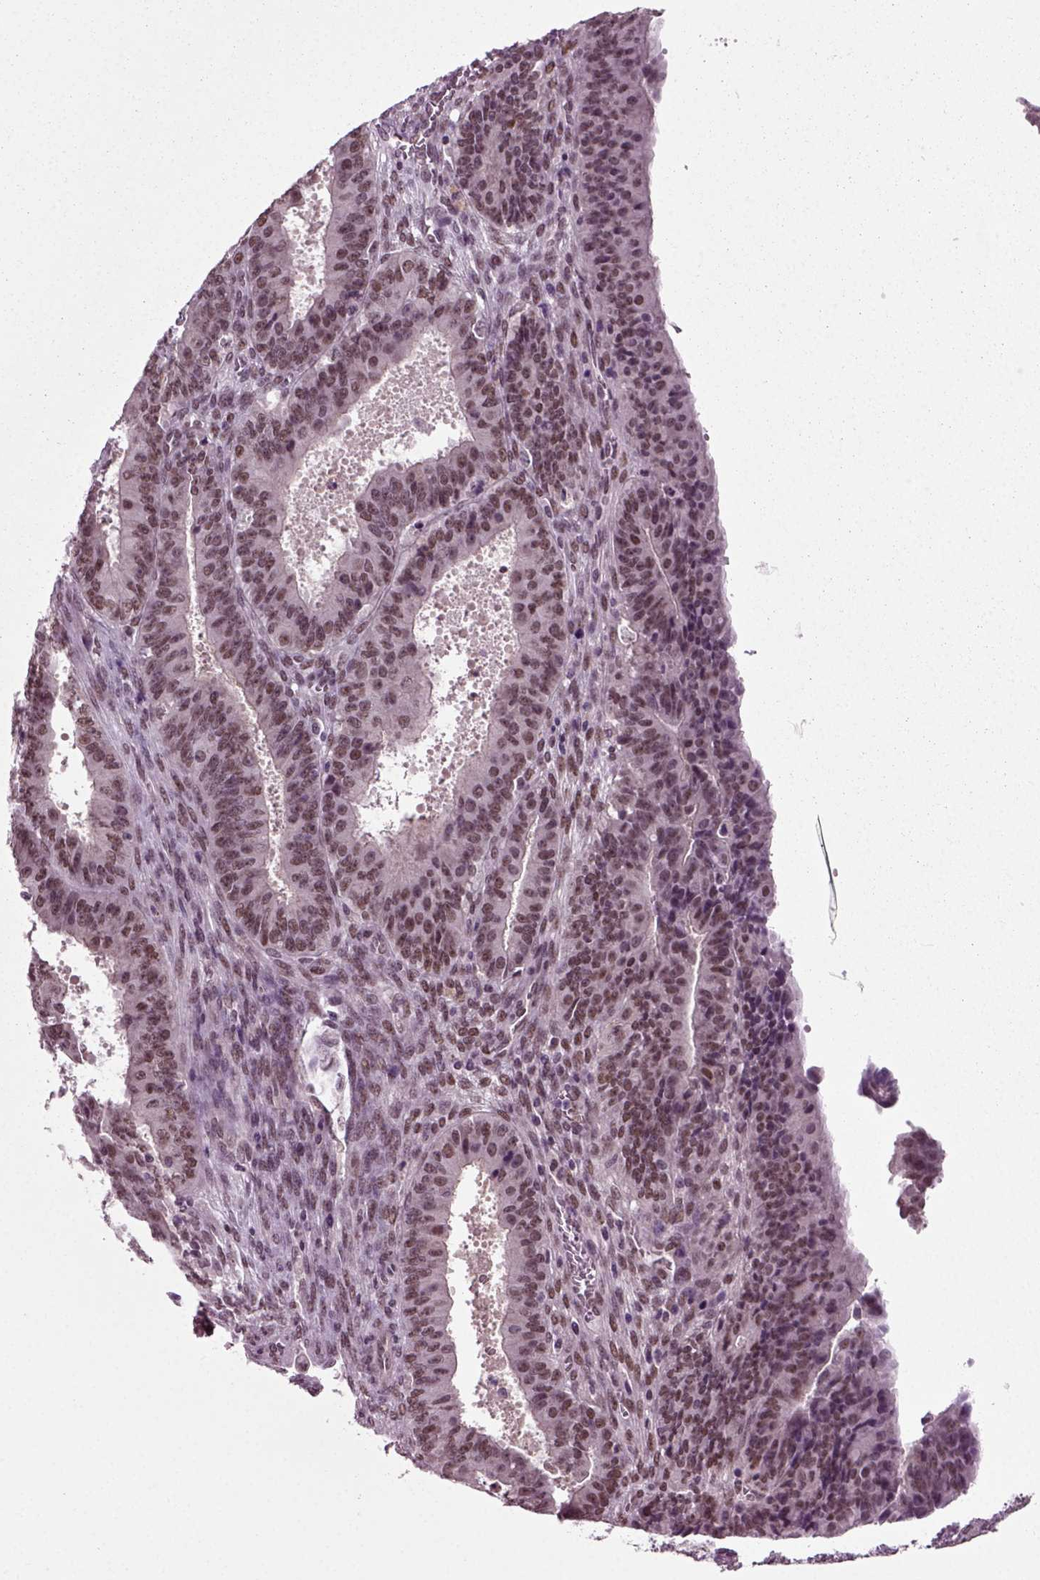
{"staining": {"intensity": "moderate", "quantity": ">75%", "location": "nuclear"}, "tissue": "ovarian cancer", "cell_type": "Tumor cells", "image_type": "cancer", "snomed": [{"axis": "morphology", "description": "Carcinoma, endometroid"}, {"axis": "topography", "description": "Ovary"}], "caption": "Human ovarian cancer stained for a protein (brown) demonstrates moderate nuclear positive expression in about >75% of tumor cells.", "gene": "RCOR3", "patient": {"sex": "female", "age": 42}}